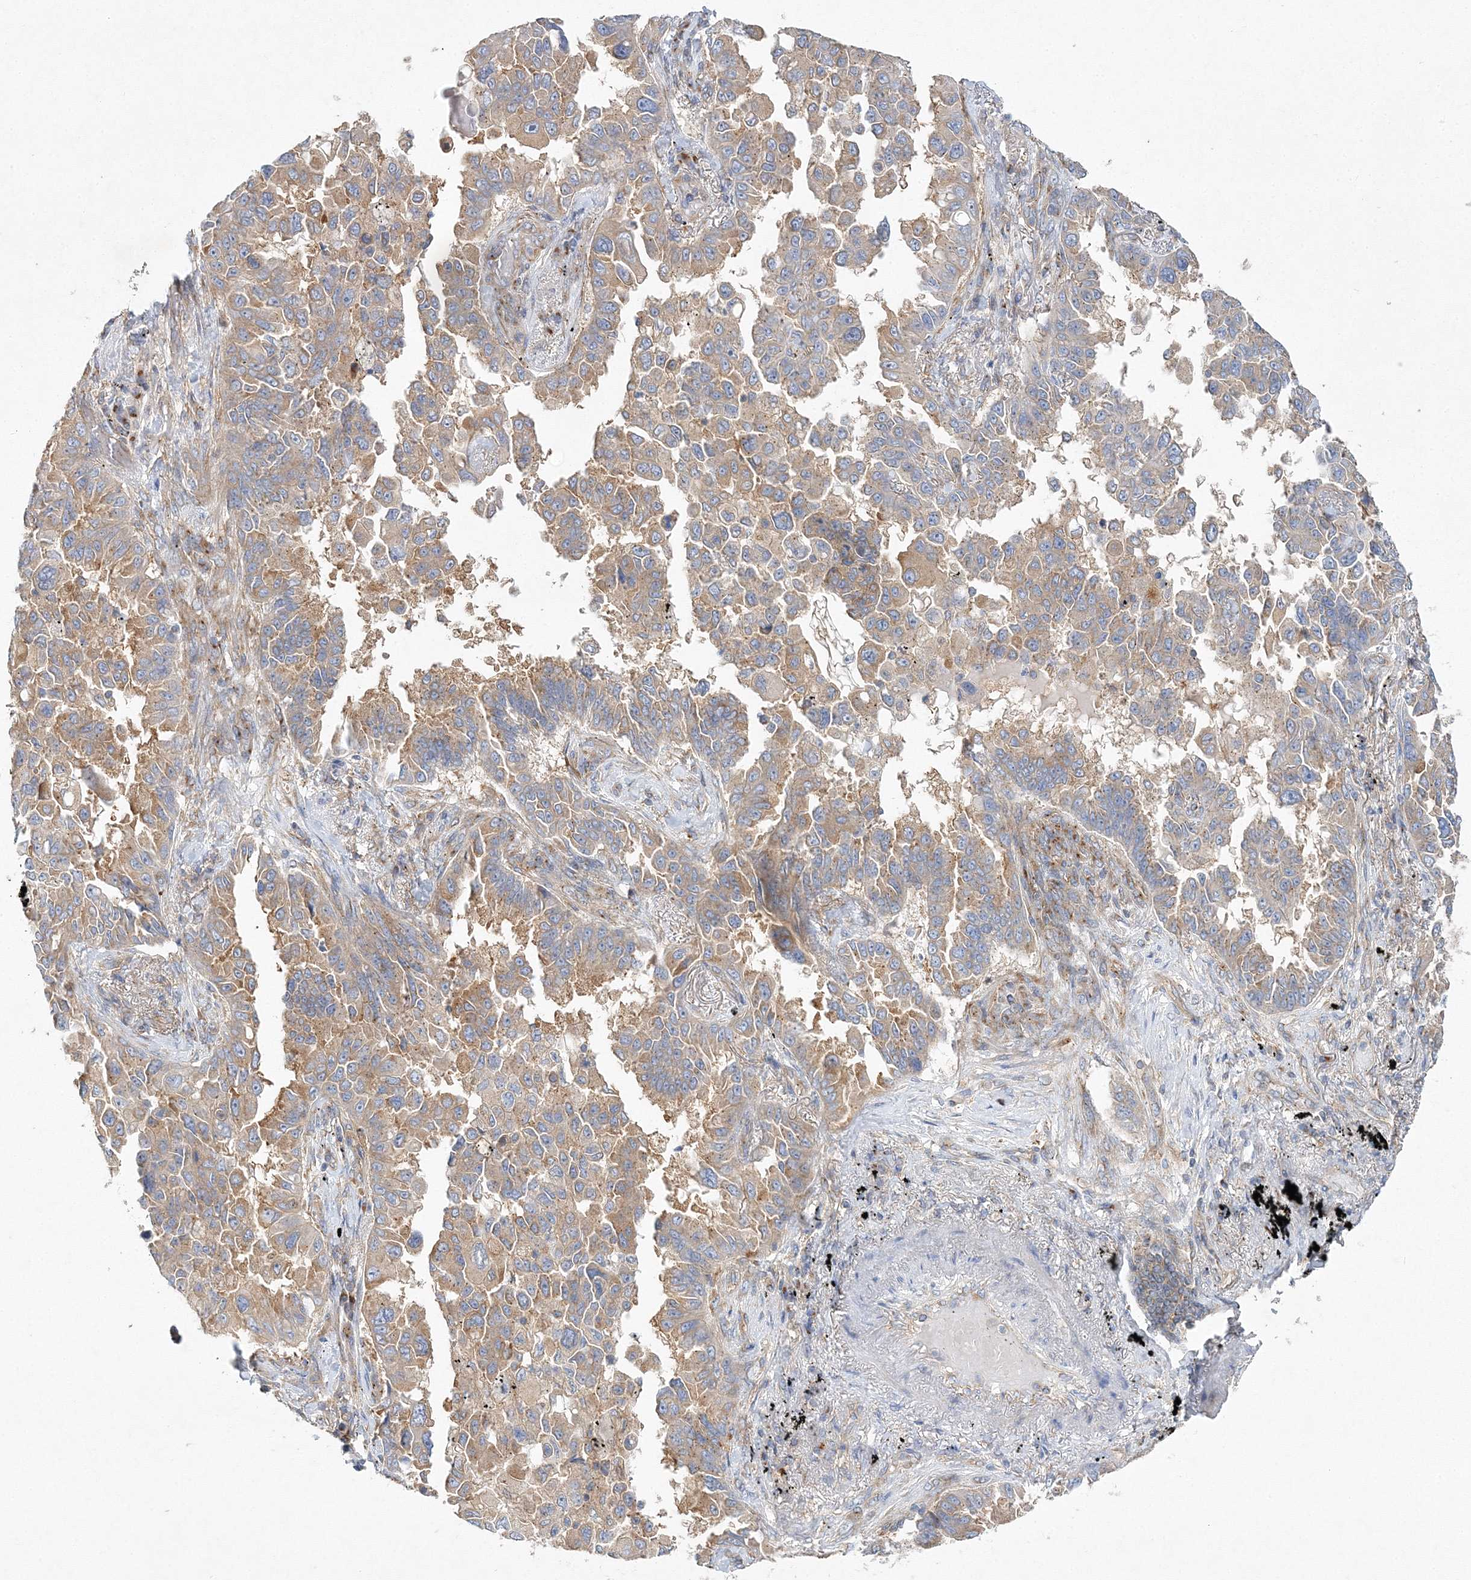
{"staining": {"intensity": "moderate", "quantity": ">75%", "location": "cytoplasmic/membranous"}, "tissue": "lung cancer", "cell_type": "Tumor cells", "image_type": "cancer", "snomed": [{"axis": "morphology", "description": "Adenocarcinoma, NOS"}, {"axis": "topography", "description": "Lung"}], "caption": "IHC of human adenocarcinoma (lung) reveals medium levels of moderate cytoplasmic/membranous positivity in approximately >75% of tumor cells.", "gene": "SEC23IP", "patient": {"sex": "female", "age": 67}}